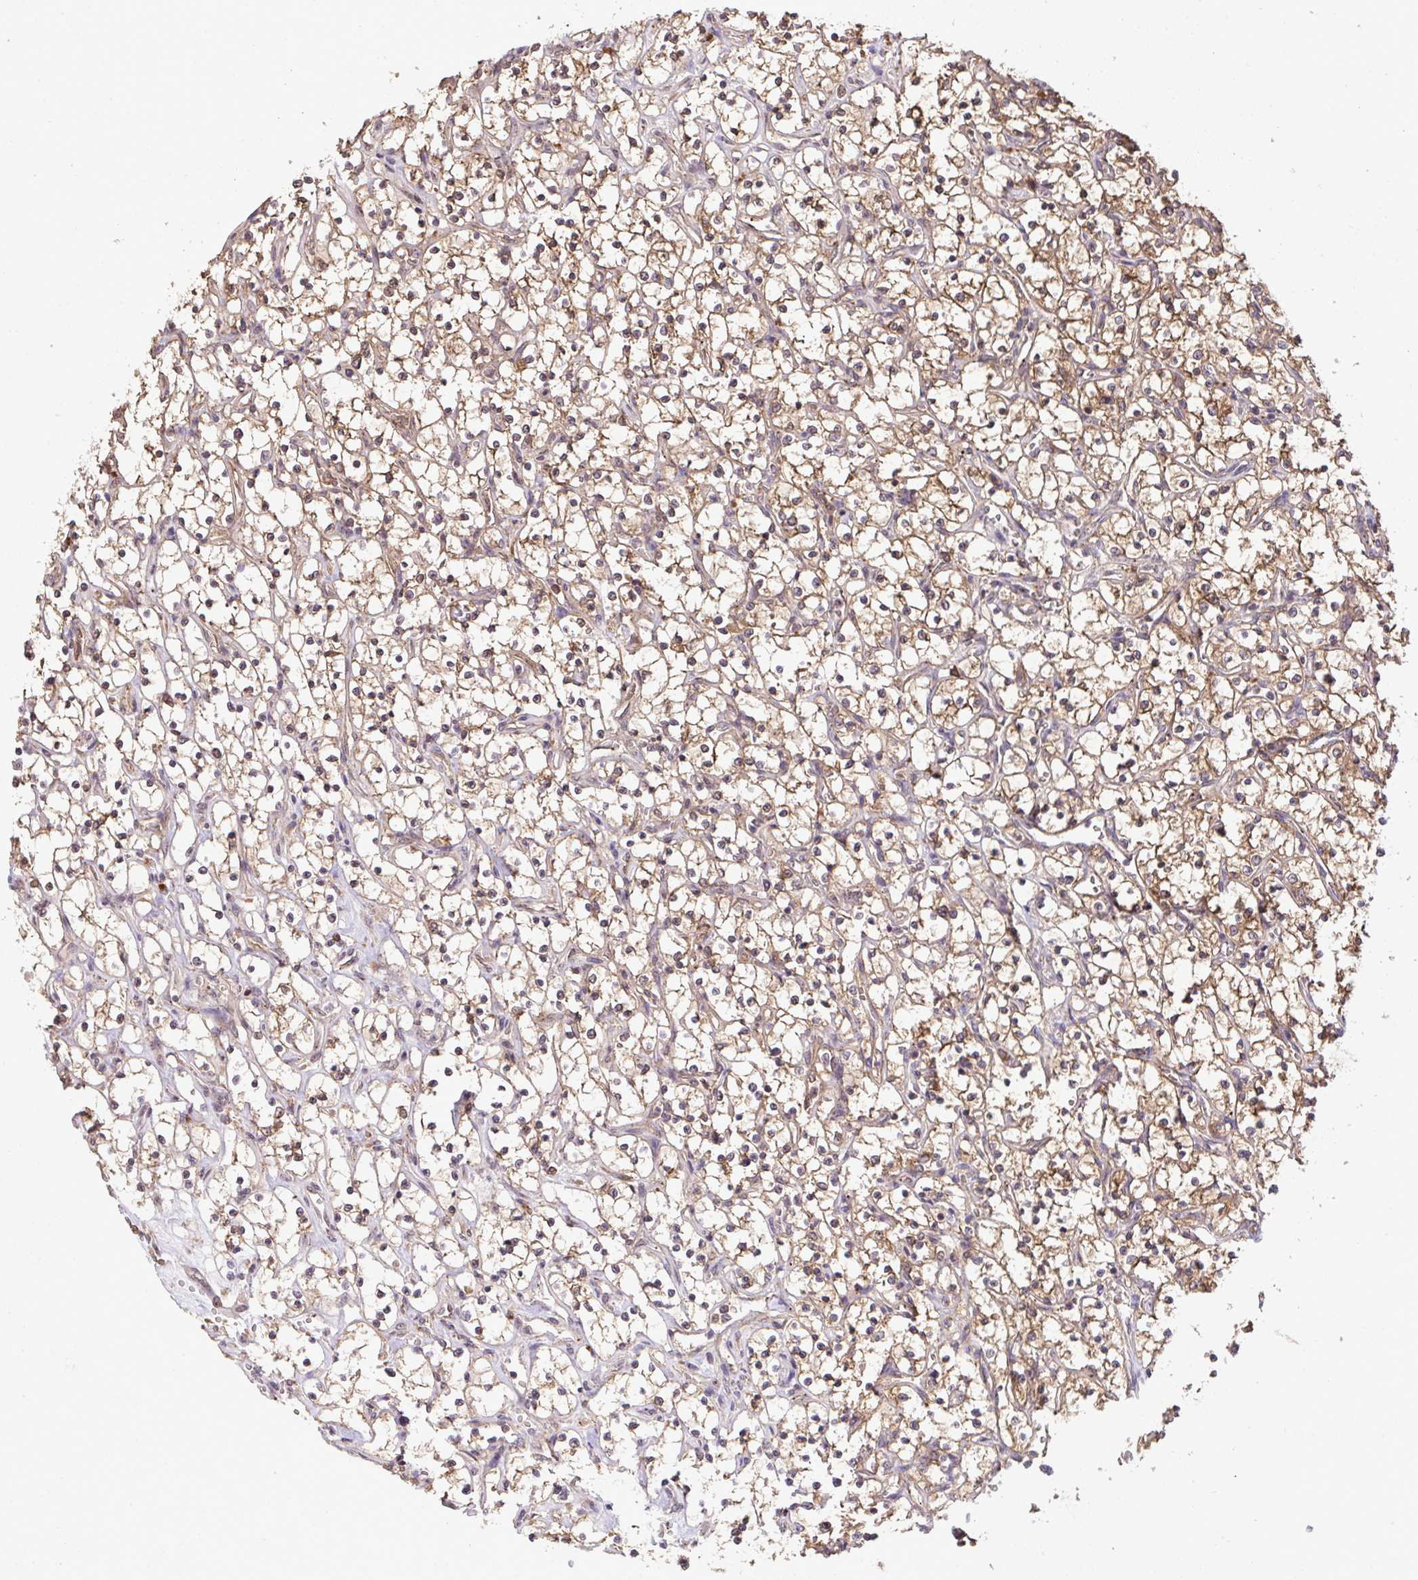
{"staining": {"intensity": "moderate", "quantity": "25%-75%", "location": "cytoplasmic/membranous"}, "tissue": "renal cancer", "cell_type": "Tumor cells", "image_type": "cancer", "snomed": [{"axis": "morphology", "description": "Adenocarcinoma, NOS"}, {"axis": "topography", "description": "Kidney"}], "caption": "The histopathology image reveals immunohistochemical staining of renal cancer (adenocarcinoma). There is moderate cytoplasmic/membranous expression is present in about 25%-75% of tumor cells.", "gene": "C12orf57", "patient": {"sex": "female", "age": 69}}